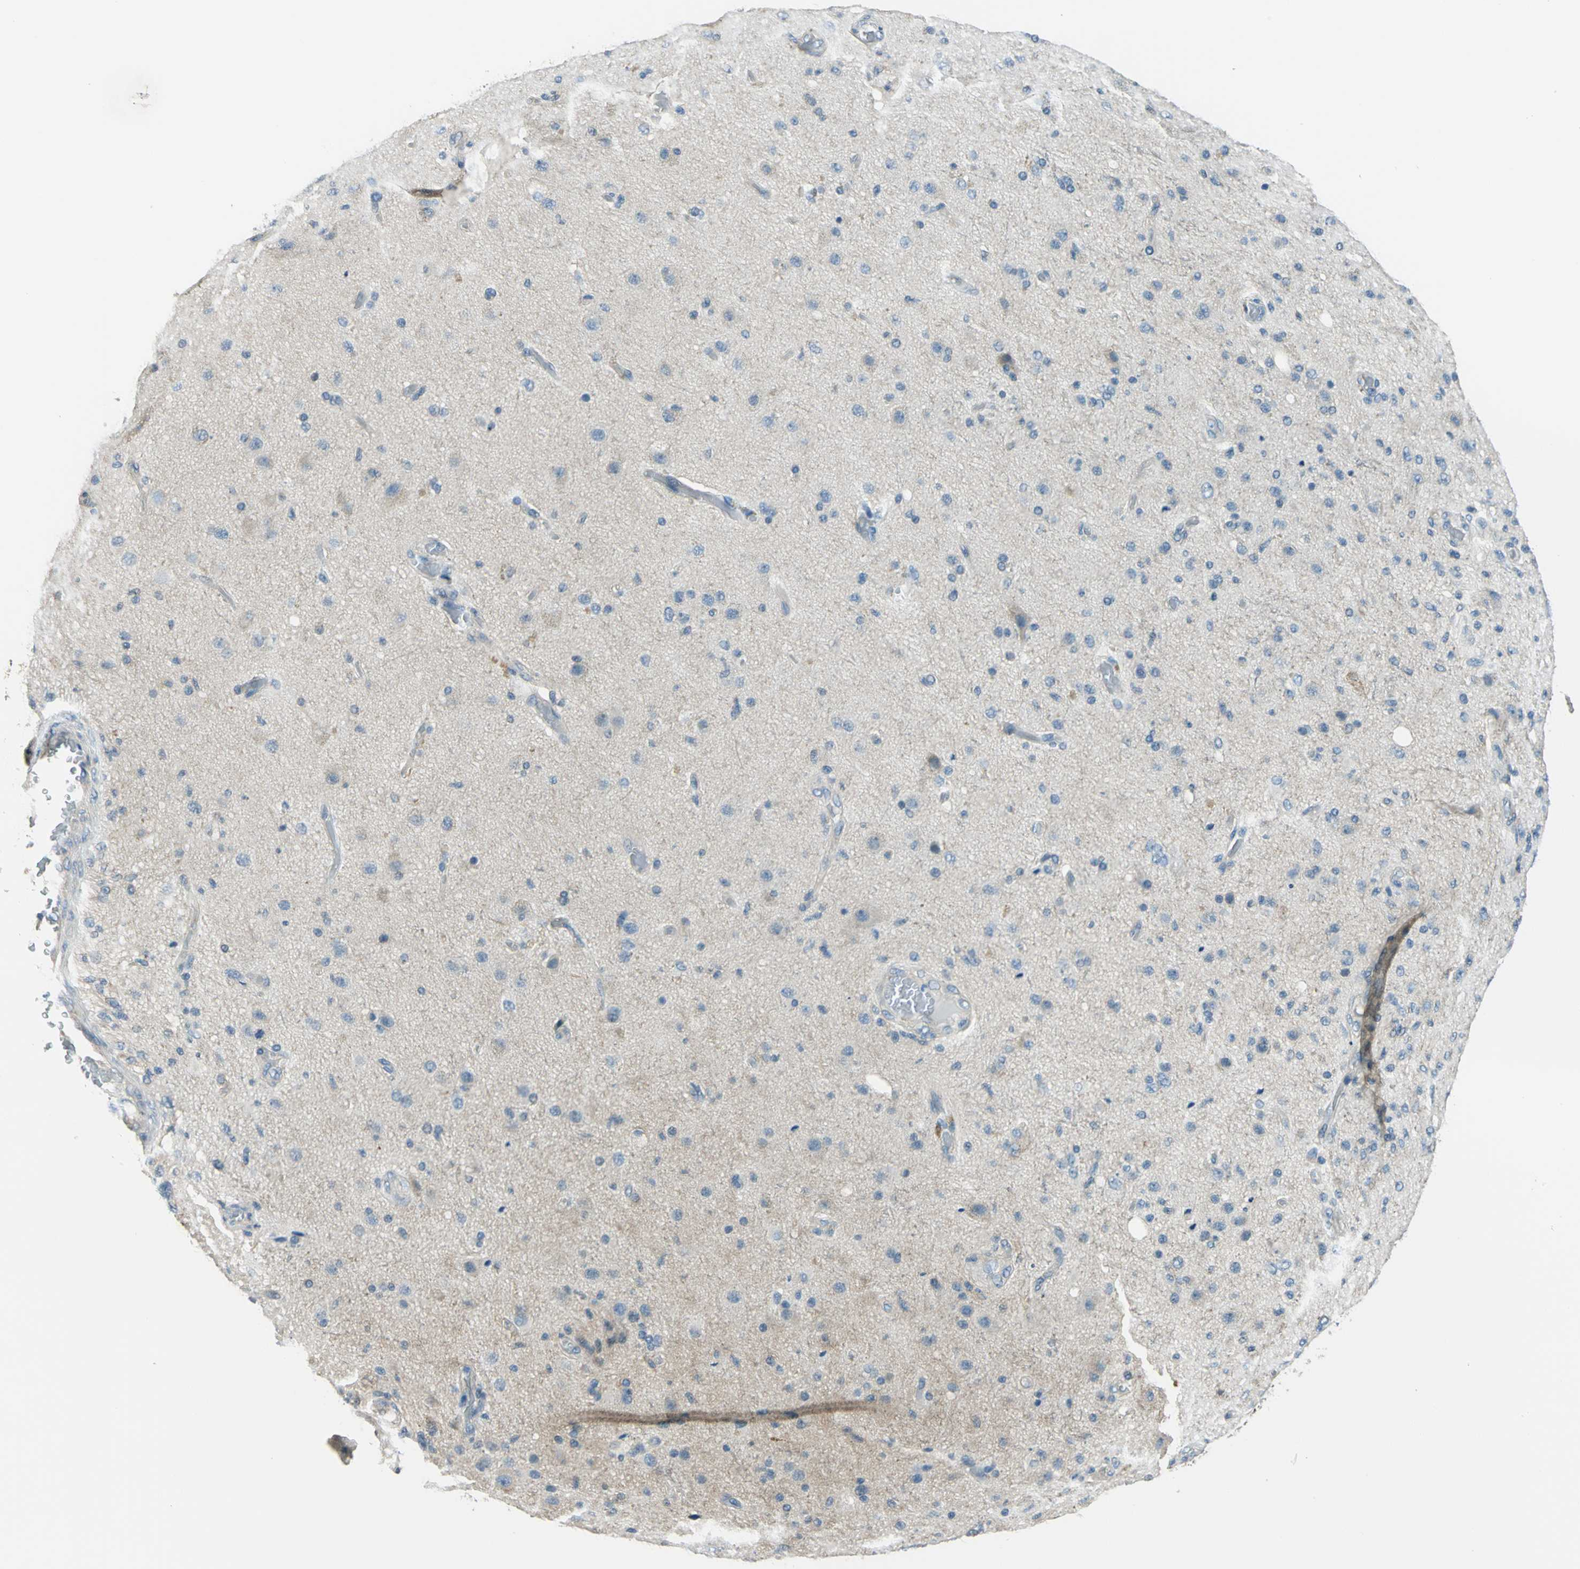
{"staining": {"intensity": "weak", "quantity": "<25%", "location": "cytoplasmic/membranous"}, "tissue": "glioma", "cell_type": "Tumor cells", "image_type": "cancer", "snomed": [{"axis": "morphology", "description": "Normal tissue, NOS"}, {"axis": "morphology", "description": "Glioma, malignant, High grade"}, {"axis": "topography", "description": "Cerebral cortex"}], "caption": "A high-resolution photomicrograph shows immunohistochemistry staining of glioma, which exhibits no significant staining in tumor cells. Nuclei are stained in blue.", "gene": "CDC42EP1", "patient": {"sex": "male", "age": 77}}